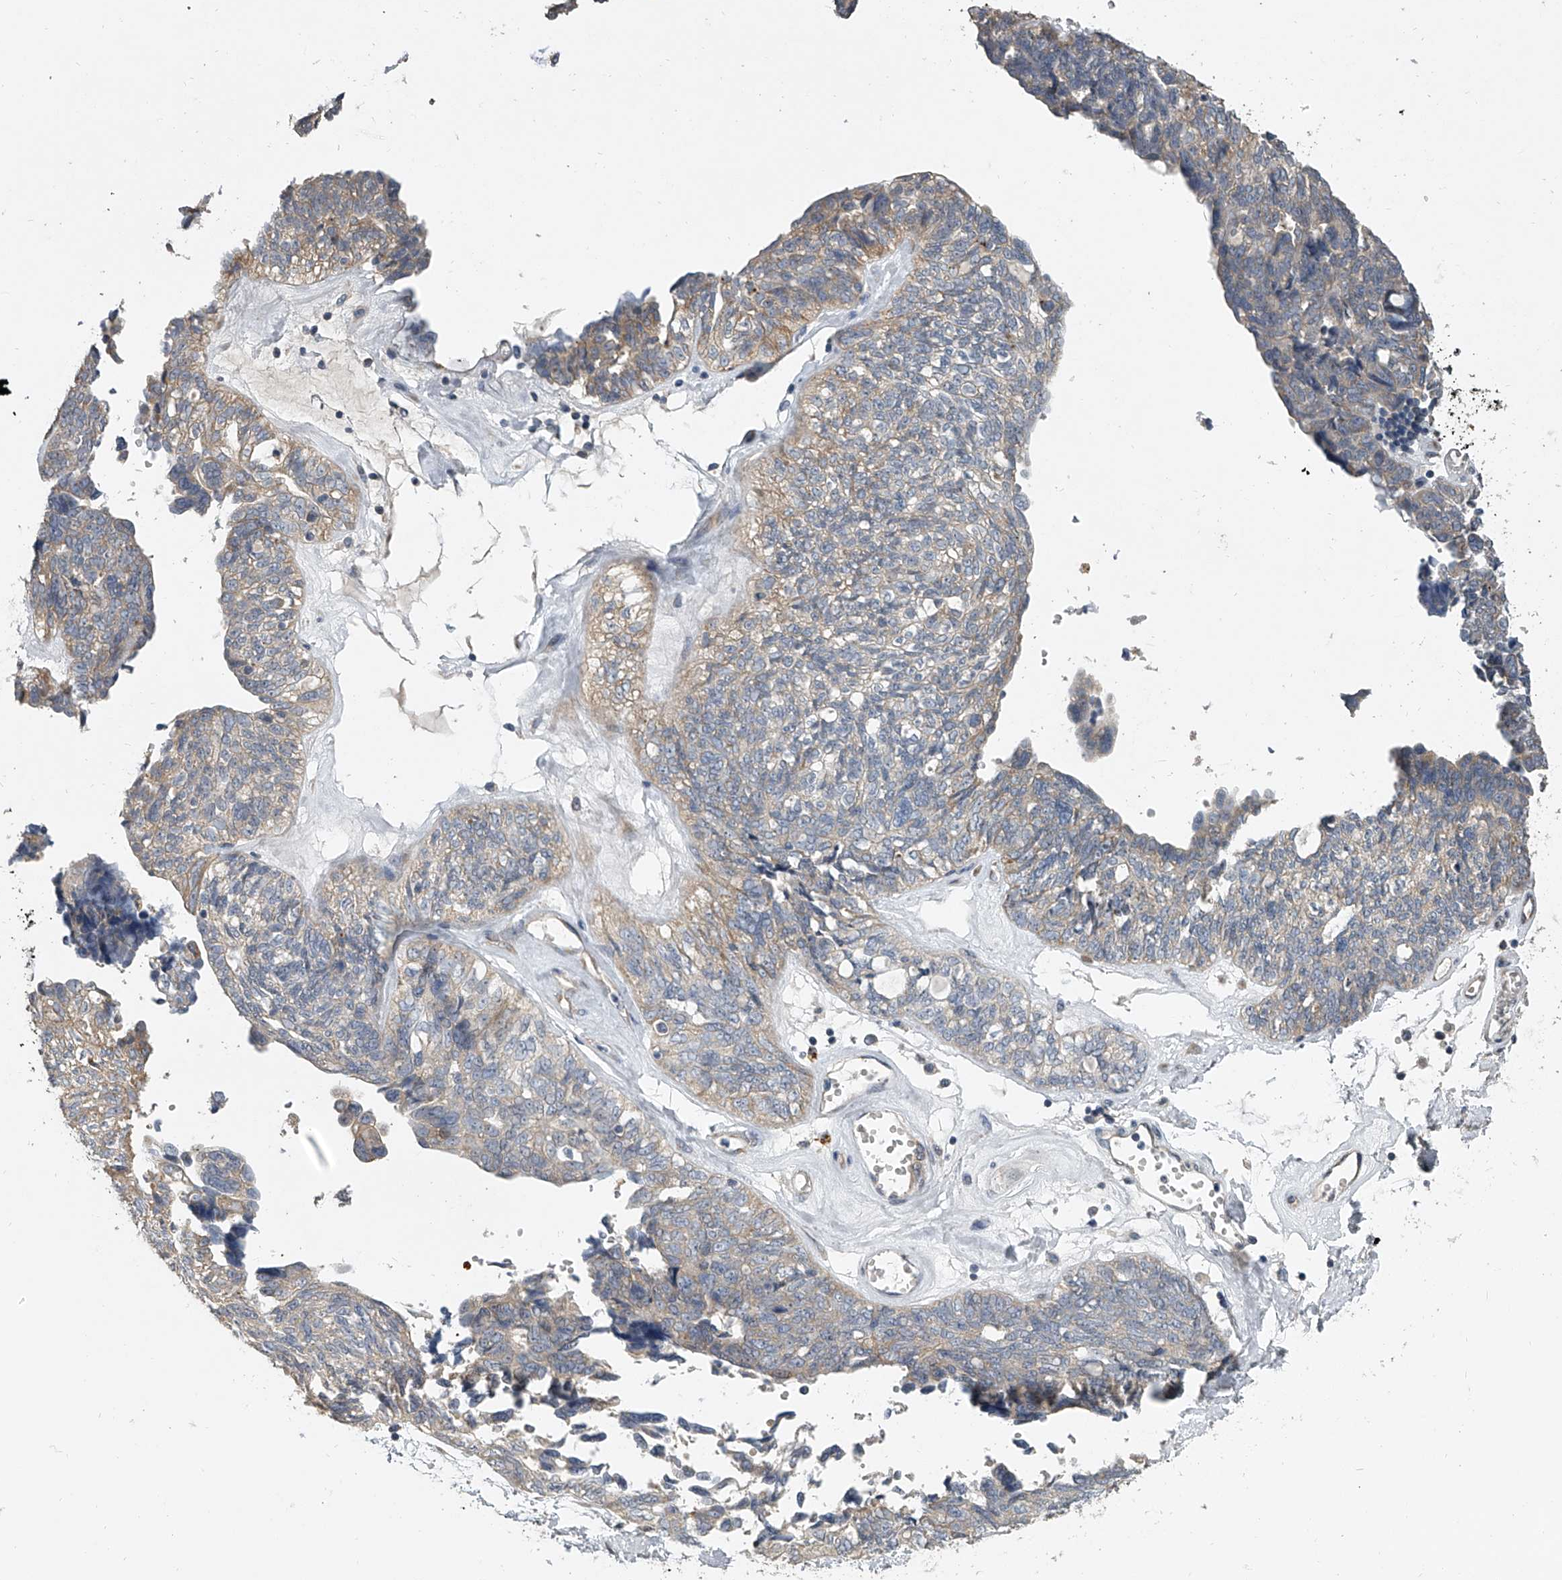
{"staining": {"intensity": "weak", "quantity": "25%-75%", "location": "cytoplasmic/membranous"}, "tissue": "ovarian cancer", "cell_type": "Tumor cells", "image_type": "cancer", "snomed": [{"axis": "morphology", "description": "Cystadenocarcinoma, serous, NOS"}, {"axis": "topography", "description": "Ovary"}], "caption": "A photomicrograph showing weak cytoplasmic/membranous expression in approximately 25%-75% of tumor cells in ovarian serous cystadenocarcinoma, as visualized by brown immunohistochemical staining.", "gene": "DOCK9", "patient": {"sex": "female", "age": 79}}